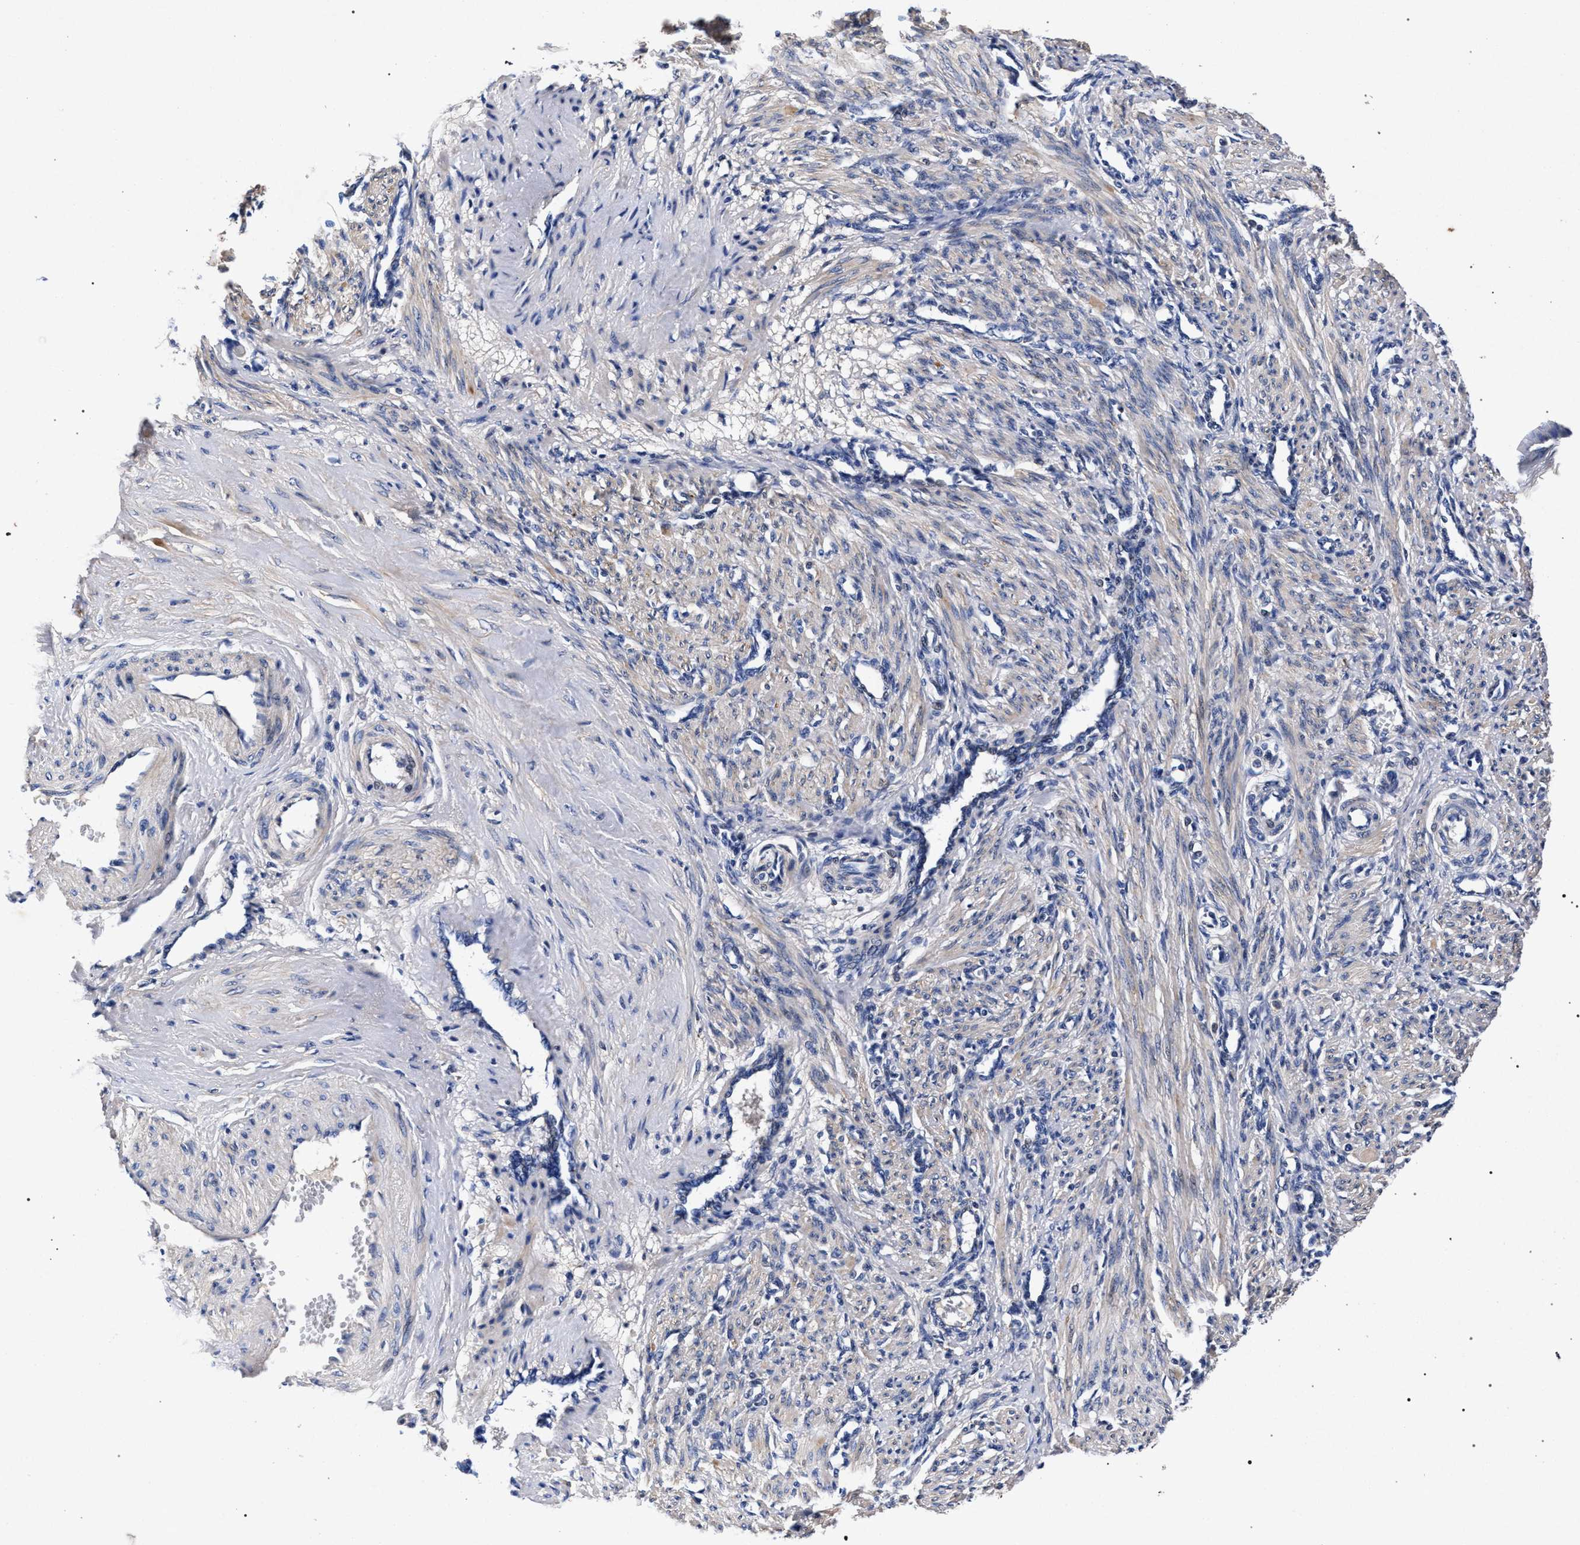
{"staining": {"intensity": "moderate", "quantity": "25%-75%", "location": "cytoplasmic/membranous"}, "tissue": "smooth muscle", "cell_type": "Smooth muscle cells", "image_type": "normal", "snomed": [{"axis": "morphology", "description": "Normal tissue, NOS"}, {"axis": "topography", "description": "Endometrium"}], "caption": "Human smooth muscle stained for a protein (brown) demonstrates moderate cytoplasmic/membranous positive positivity in about 25%-75% of smooth muscle cells.", "gene": "HSD17B14", "patient": {"sex": "female", "age": 33}}